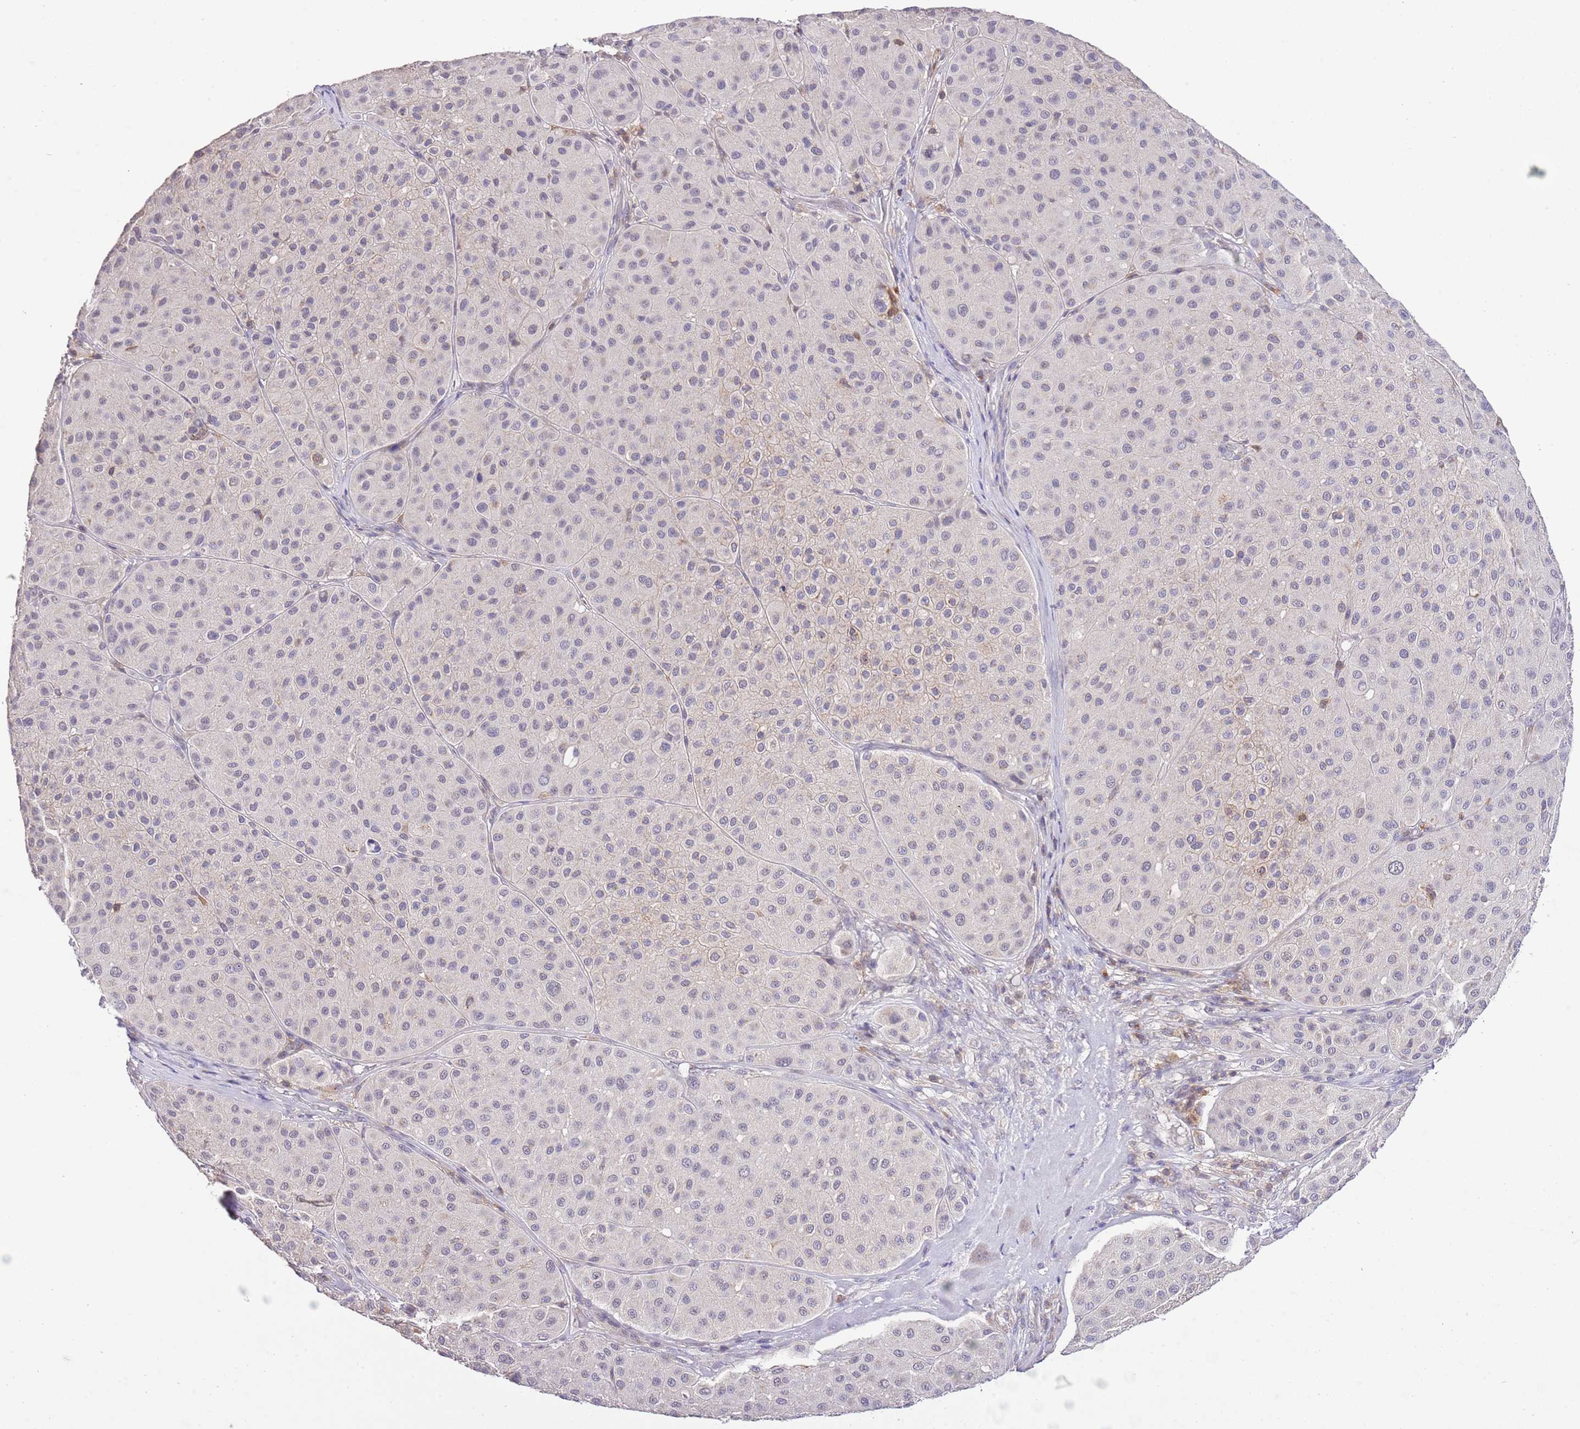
{"staining": {"intensity": "negative", "quantity": "none", "location": "none"}, "tissue": "melanoma", "cell_type": "Tumor cells", "image_type": "cancer", "snomed": [{"axis": "morphology", "description": "Malignant melanoma, Metastatic site"}, {"axis": "topography", "description": "Smooth muscle"}], "caption": "High power microscopy histopathology image of an IHC image of melanoma, revealing no significant expression in tumor cells.", "gene": "EFHD1", "patient": {"sex": "male", "age": 41}}